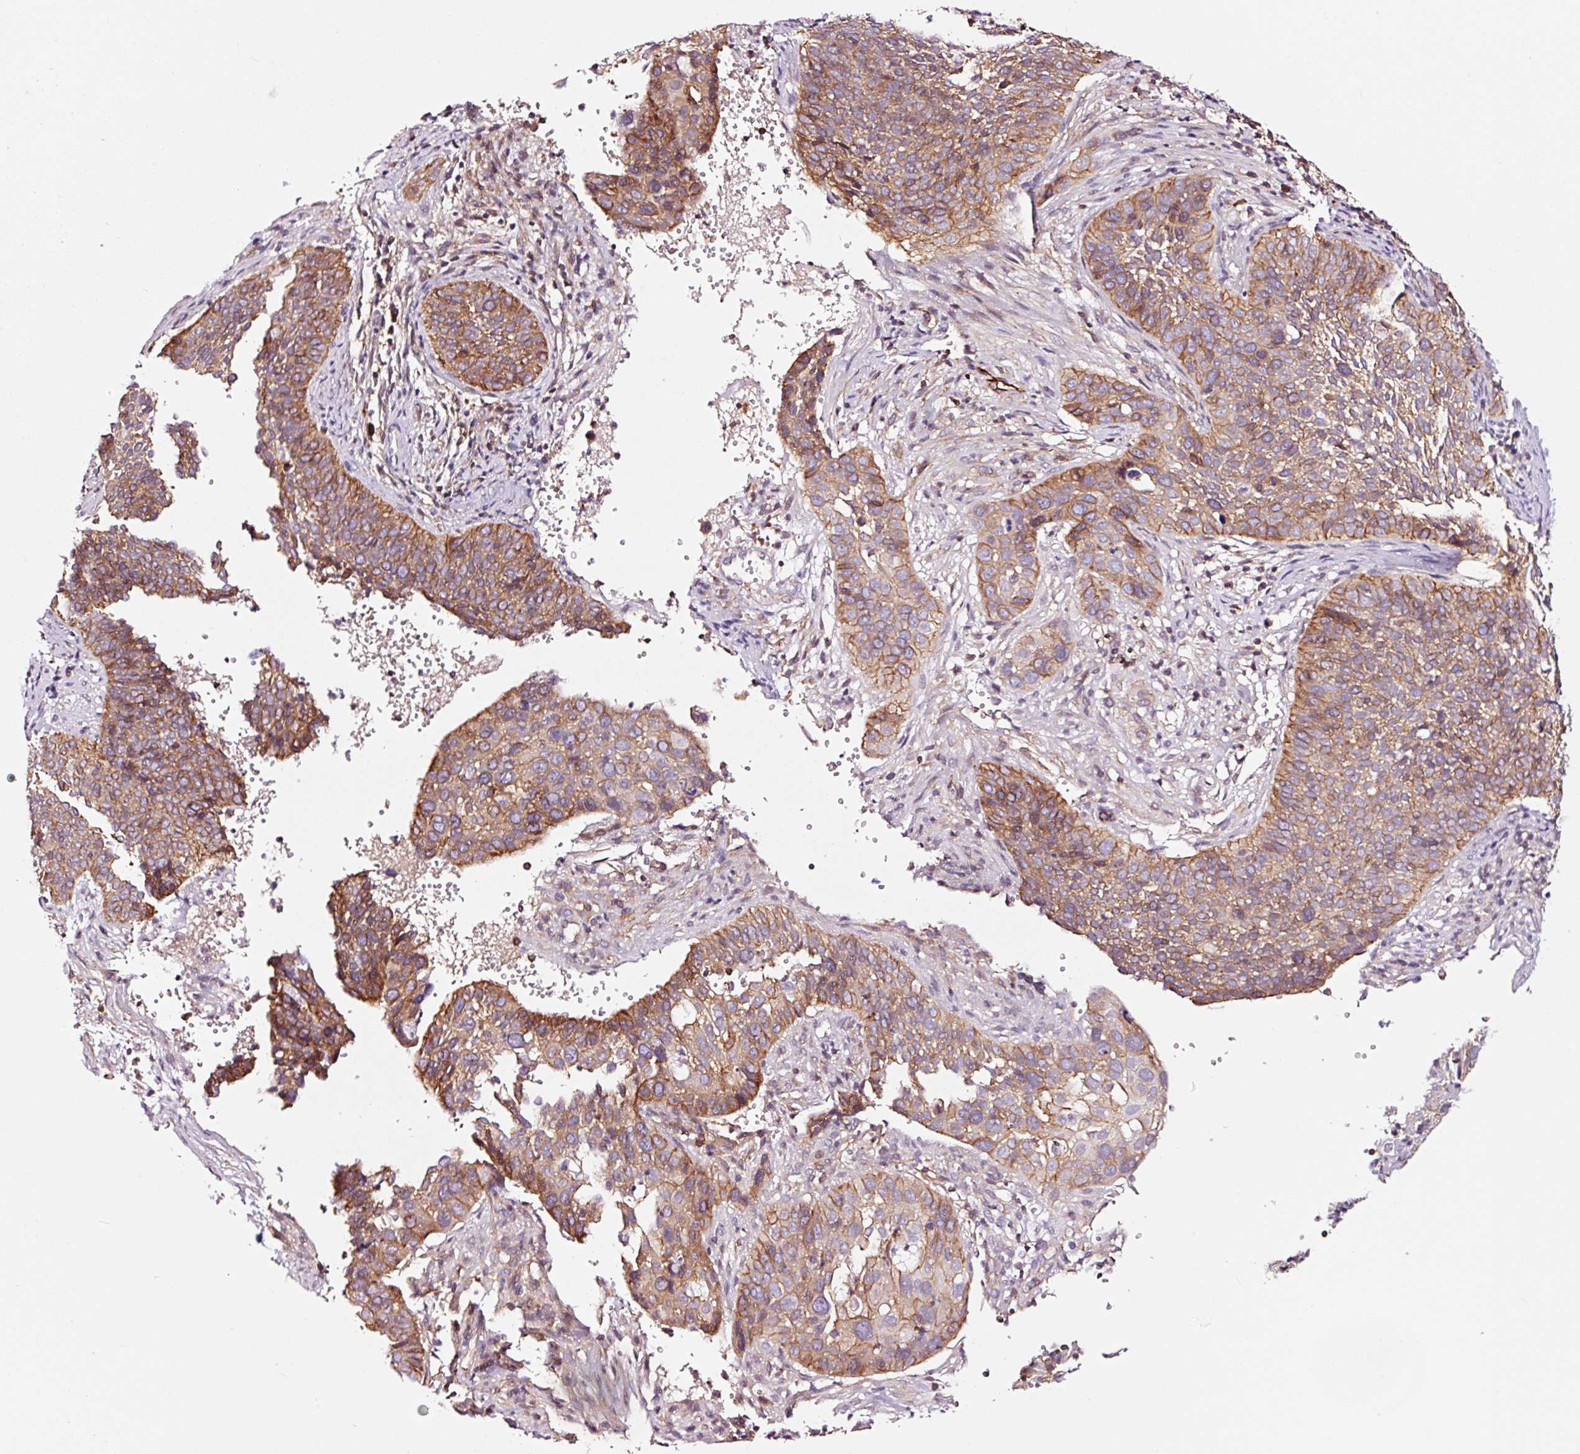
{"staining": {"intensity": "moderate", "quantity": ">75%", "location": "cytoplasmic/membranous"}, "tissue": "cervical cancer", "cell_type": "Tumor cells", "image_type": "cancer", "snomed": [{"axis": "morphology", "description": "Squamous cell carcinoma, NOS"}, {"axis": "topography", "description": "Cervix"}], "caption": "Immunohistochemical staining of cervical cancer (squamous cell carcinoma) exhibits medium levels of moderate cytoplasmic/membranous staining in approximately >75% of tumor cells.", "gene": "ADD3", "patient": {"sex": "female", "age": 34}}